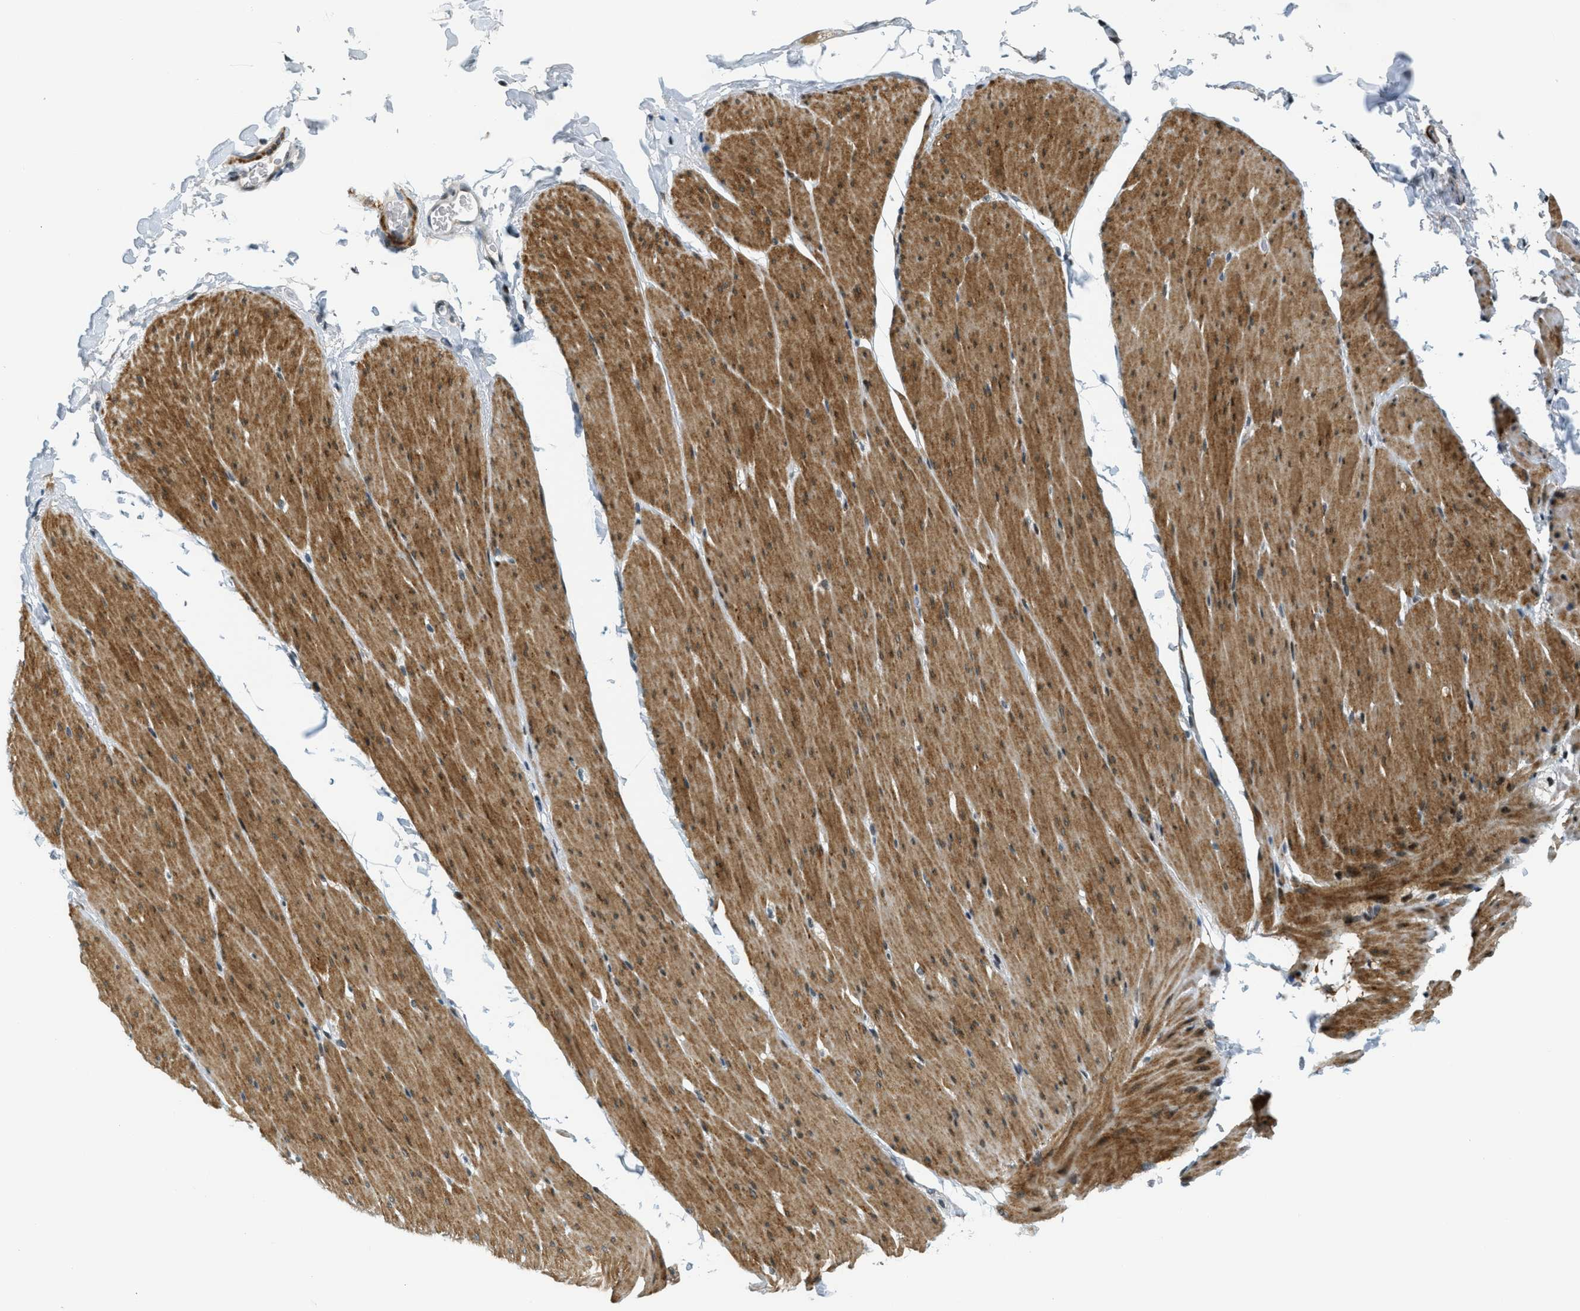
{"staining": {"intensity": "strong", "quantity": ">75%", "location": "cytoplasmic/membranous"}, "tissue": "smooth muscle", "cell_type": "Smooth muscle cells", "image_type": "normal", "snomed": [{"axis": "morphology", "description": "Normal tissue, NOS"}, {"axis": "topography", "description": "Smooth muscle"}, {"axis": "topography", "description": "Colon"}], "caption": "Protein staining of normal smooth muscle exhibits strong cytoplasmic/membranous positivity in approximately >75% of smooth muscle cells. (Brightfield microscopy of DAB IHC at high magnification).", "gene": "ZDHHC23", "patient": {"sex": "male", "age": 67}}